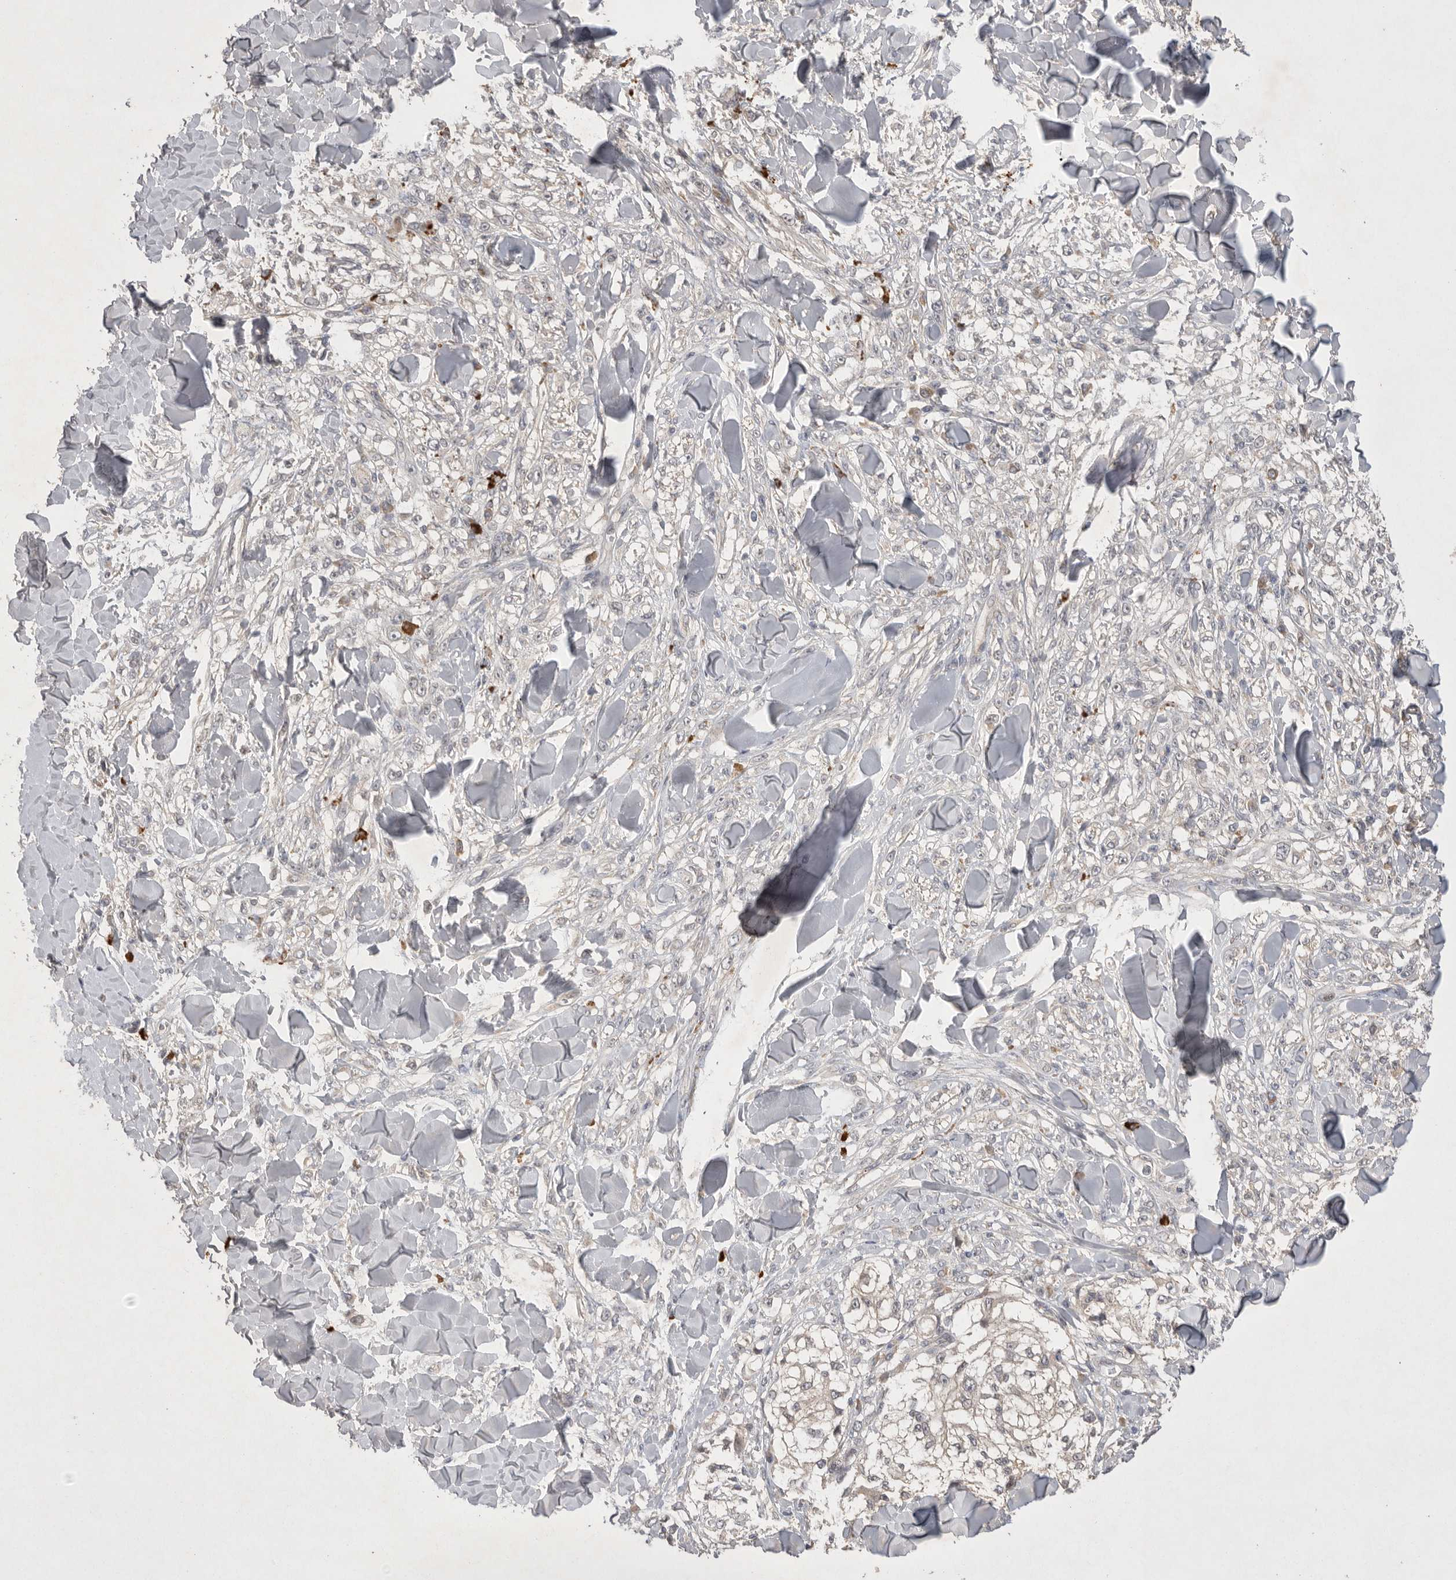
{"staining": {"intensity": "negative", "quantity": "none", "location": "none"}, "tissue": "melanoma", "cell_type": "Tumor cells", "image_type": "cancer", "snomed": [{"axis": "morphology", "description": "Malignant melanoma, NOS"}, {"axis": "topography", "description": "Skin of head"}], "caption": "A high-resolution histopathology image shows immunohistochemistry staining of malignant melanoma, which reveals no significant expression in tumor cells.", "gene": "NRCAM", "patient": {"sex": "male", "age": 83}}